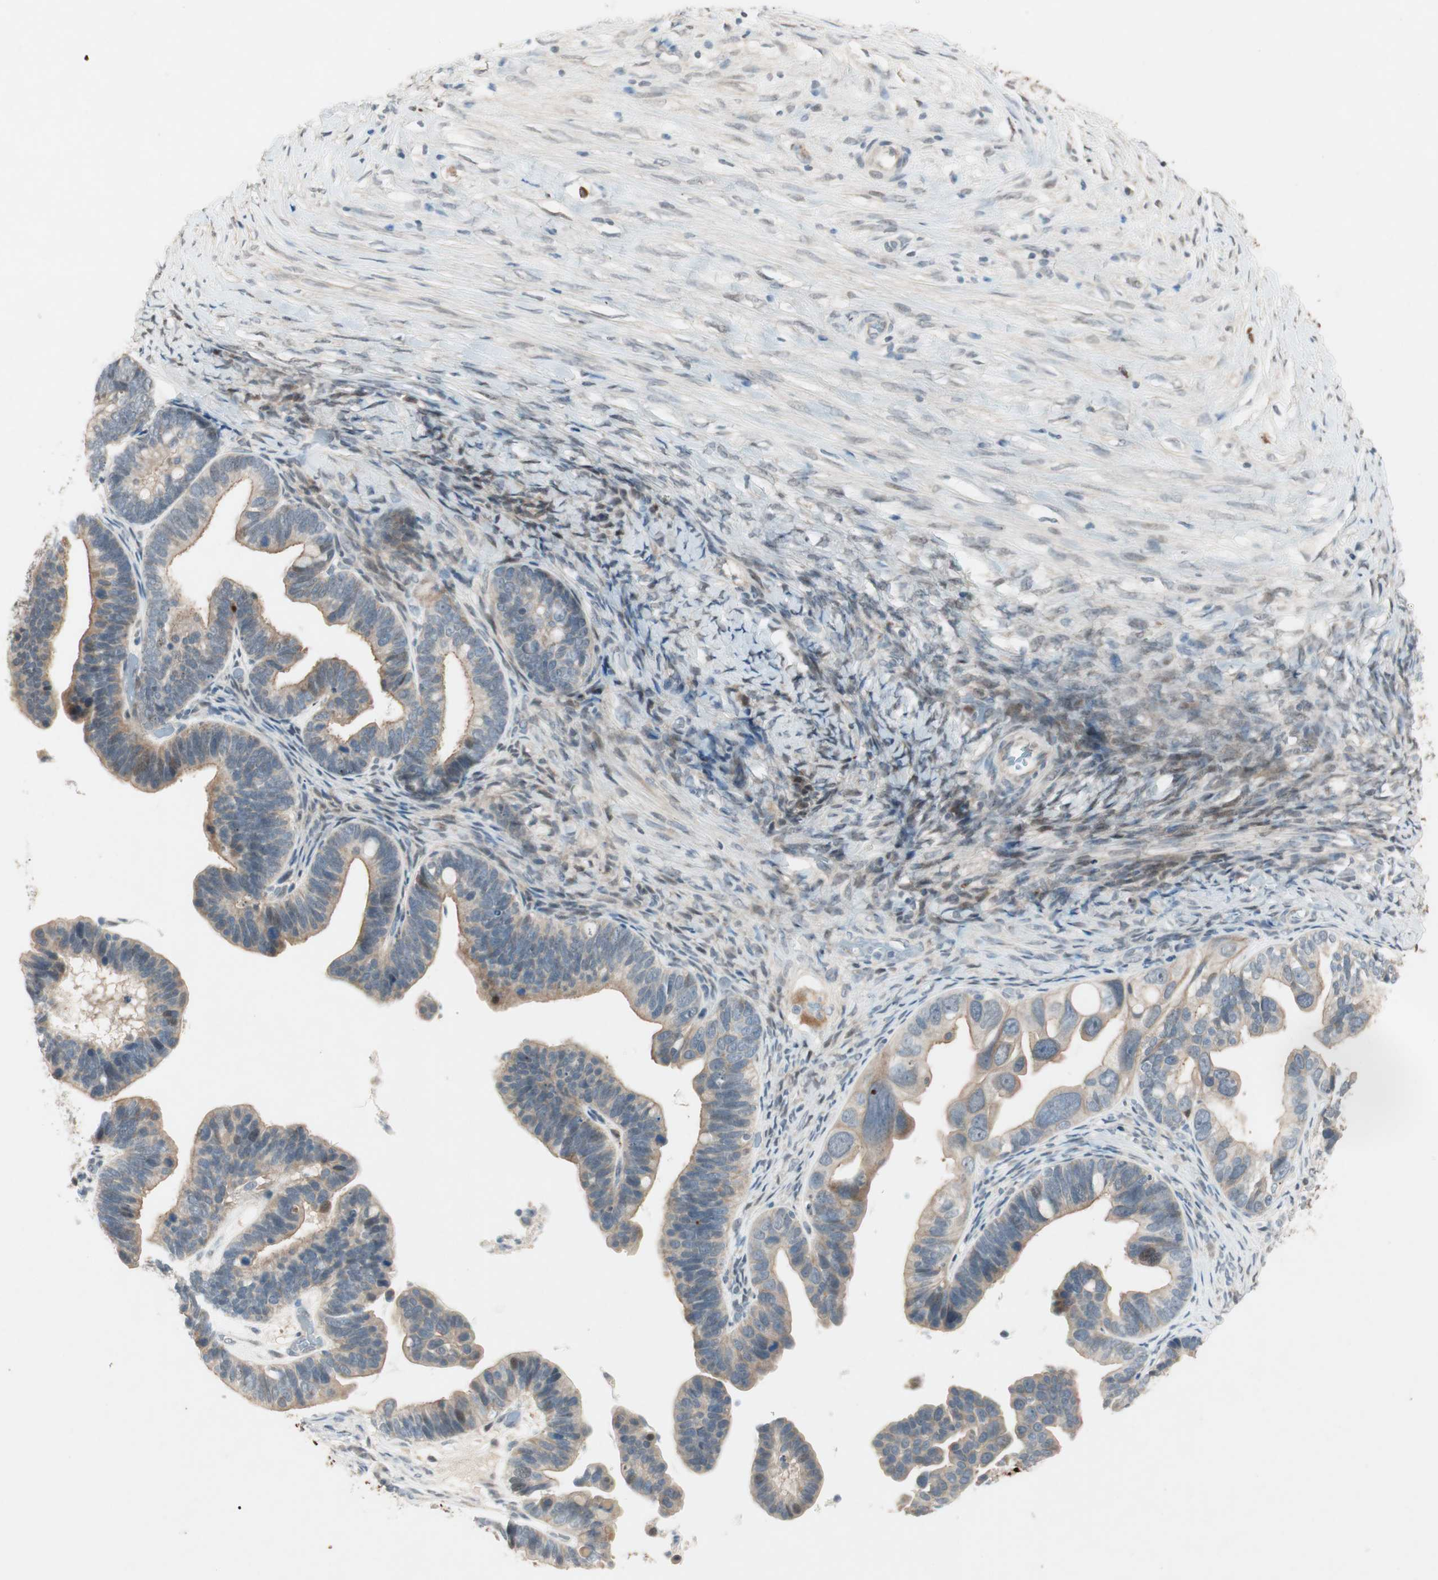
{"staining": {"intensity": "weak", "quantity": ">75%", "location": "cytoplasmic/membranous"}, "tissue": "ovarian cancer", "cell_type": "Tumor cells", "image_type": "cancer", "snomed": [{"axis": "morphology", "description": "Cystadenocarcinoma, serous, NOS"}, {"axis": "topography", "description": "Ovary"}], "caption": "Brown immunohistochemical staining in human ovarian cancer reveals weak cytoplasmic/membranous positivity in about >75% of tumor cells.", "gene": "RTL6", "patient": {"sex": "female", "age": 56}}